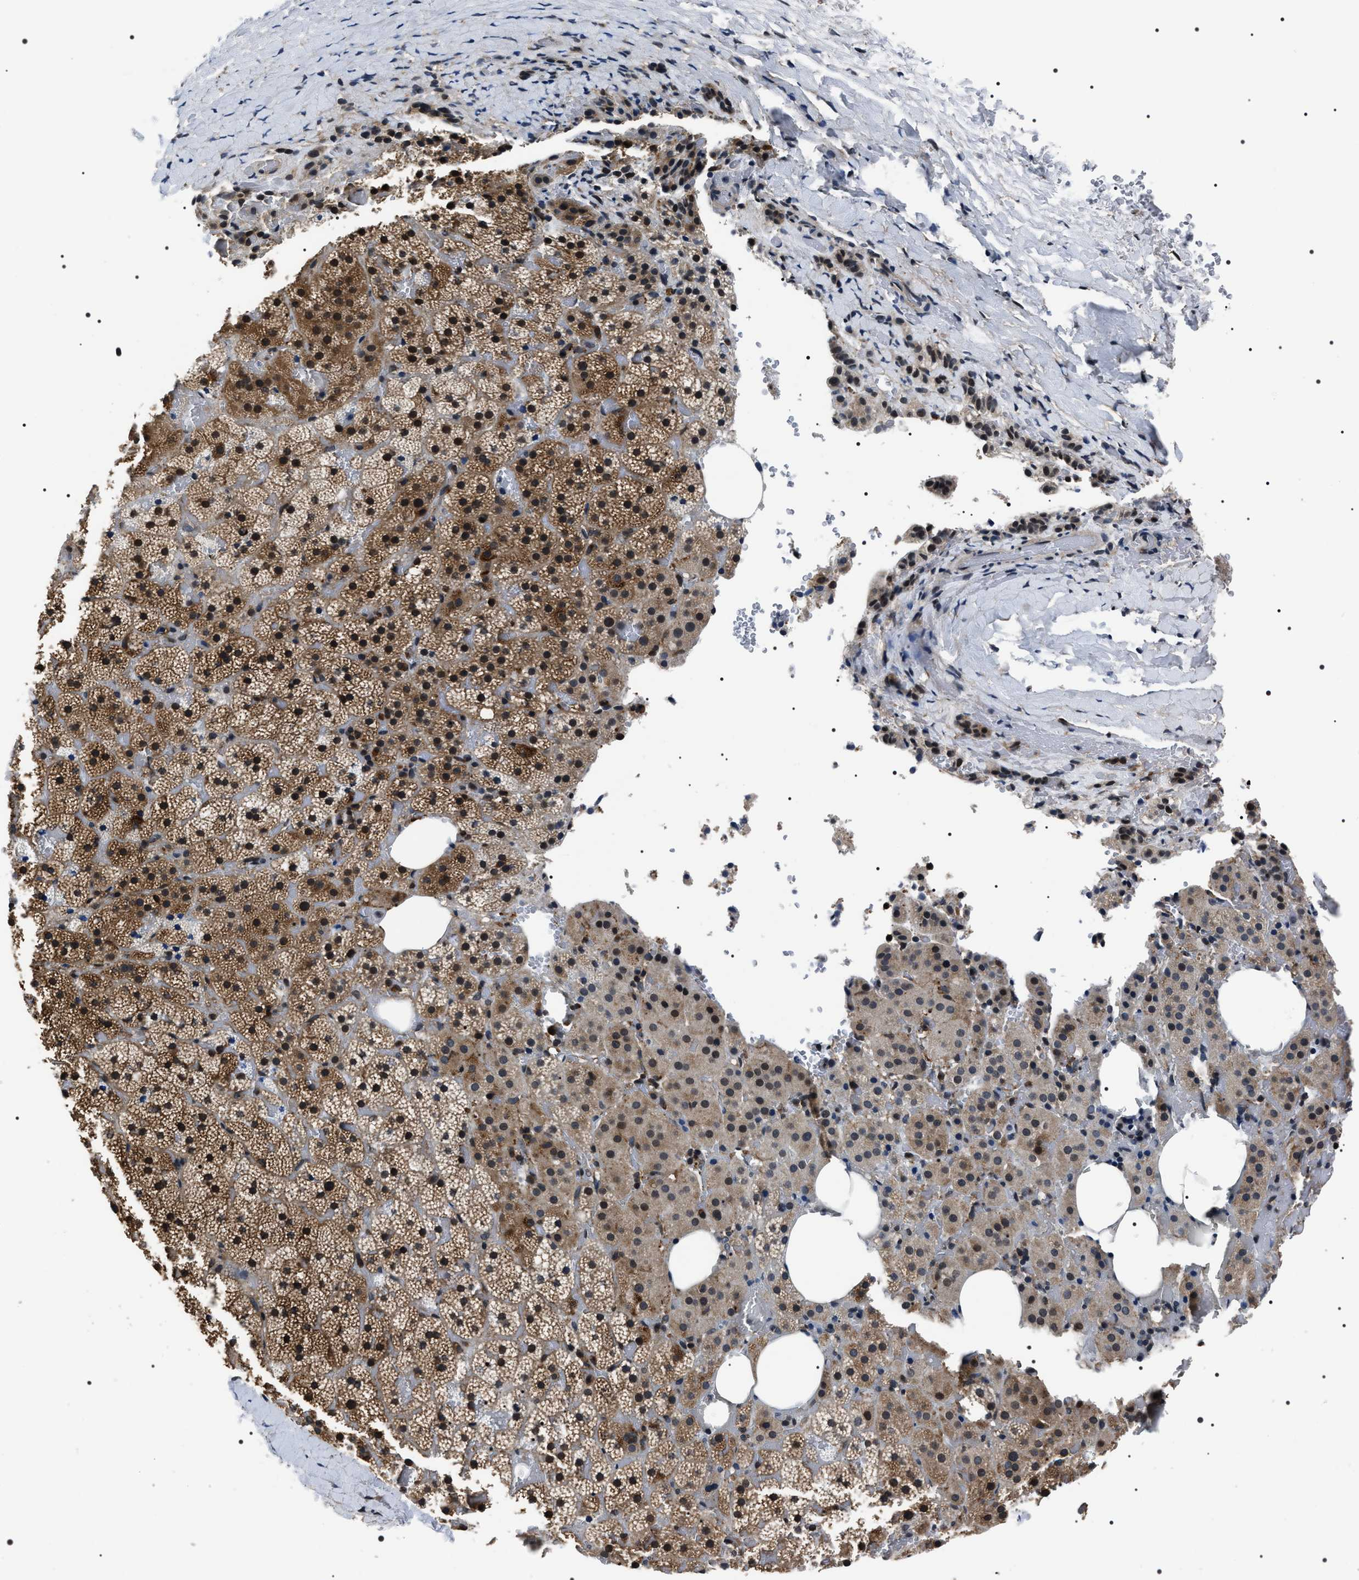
{"staining": {"intensity": "moderate", "quantity": ">75%", "location": "cytoplasmic/membranous,nuclear"}, "tissue": "adrenal gland", "cell_type": "Glandular cells", "image_type": "normal", "snomed": [{"axis": "morphology", "description": "Normal tissue, NOS"}, {"axis": "topography", "description": "Adrenal gland"}], "caption": "DAB immunohistochemical staining of normal adrenal gland demonstrates moderate cytoplasmic/membranous,nuclear protein positivity in about >75% of glandular cells. The staining is performed using DAB brown chromogen to label protein expression. The nuclei are counter-stained blue using hematoxylin.", "gene": "SIPA1", "patient": {"sex": "female", "age": 59}}